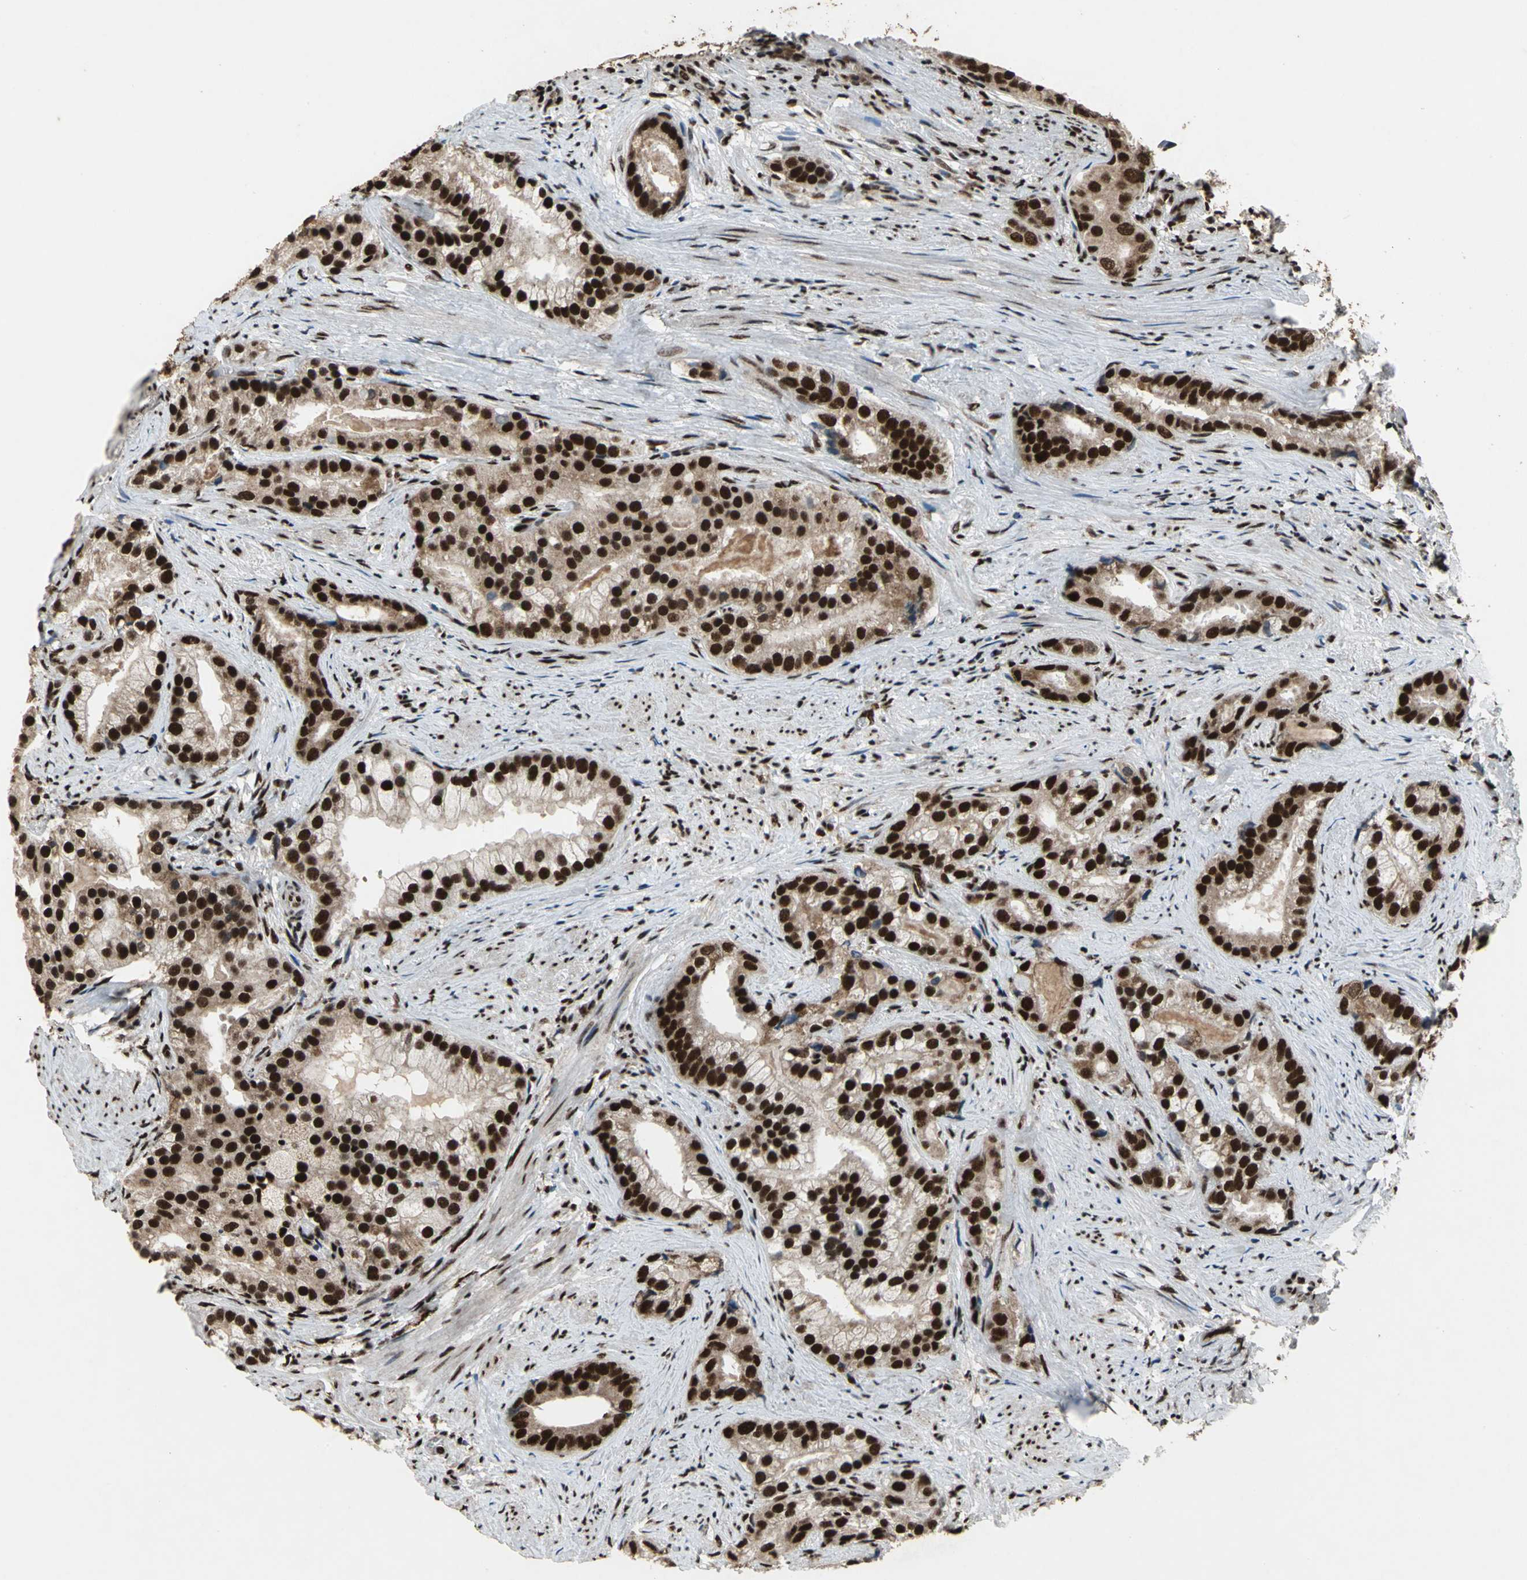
{"staining": {"intensity": "strong", "quantity": ">75%", "location": "nuclear"}, "tissue": "prostate cancer", "cell_type": "Tumor cells", "image_type": "cancer", "snomed": [{"axis": "morphology", "description": "Adenocarcinoma, Low grade"}, {"axis": "topography", "description": "Prostate"}], "caption": "Protein expression analysis of adenocarcinoma (low-grade) (prostate) shows strong nuclear expression in approximately >75% of tumor cells.", "gene": "MTA2", "patient": {"sex": "male", "age": 71}}